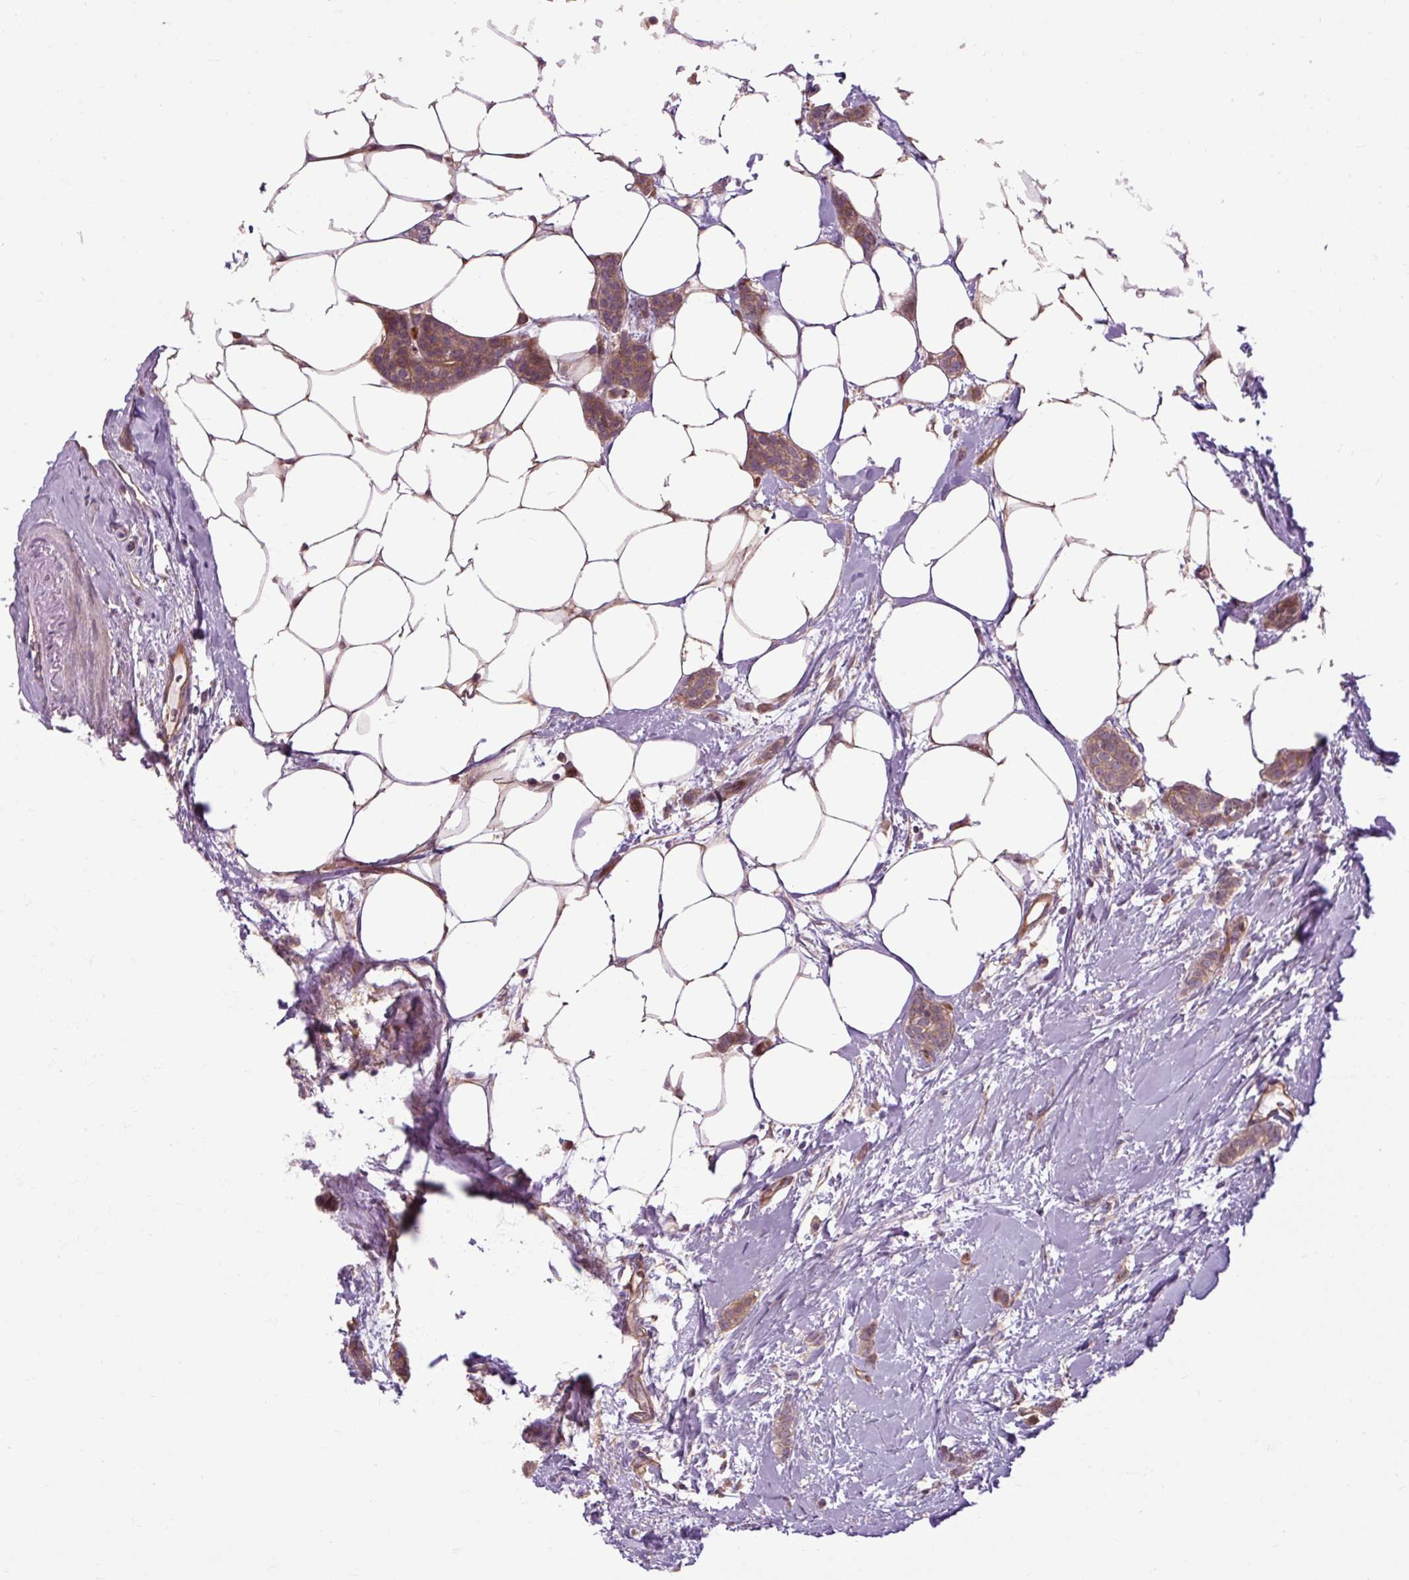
{"staining": {"intensity": "moderate", "quantity": ">75%", "location": "cytoplasmic/membranous"}, "tissue": "breast cancer", "cell_type": "Tumor cells", "image_type": "cancer", "snomed": [{"axis": "morphology", "description": "Duct carcinoma"}, {"axis": "topography", "description": "Breast"}], "caption": "IHC micrograph of neoplastic tissue: breast cancer (infiltrating ductal carcinoma) stained using immunohistochemistry reveals medium levels of moderate protein expression localized specifically in the cytoplasmic/membranous of tumor cells, appearing as a cytoplasmic/membranous brown color.", "gene": "CCDC93", "patient": {"sex": "female", "age": 72}}